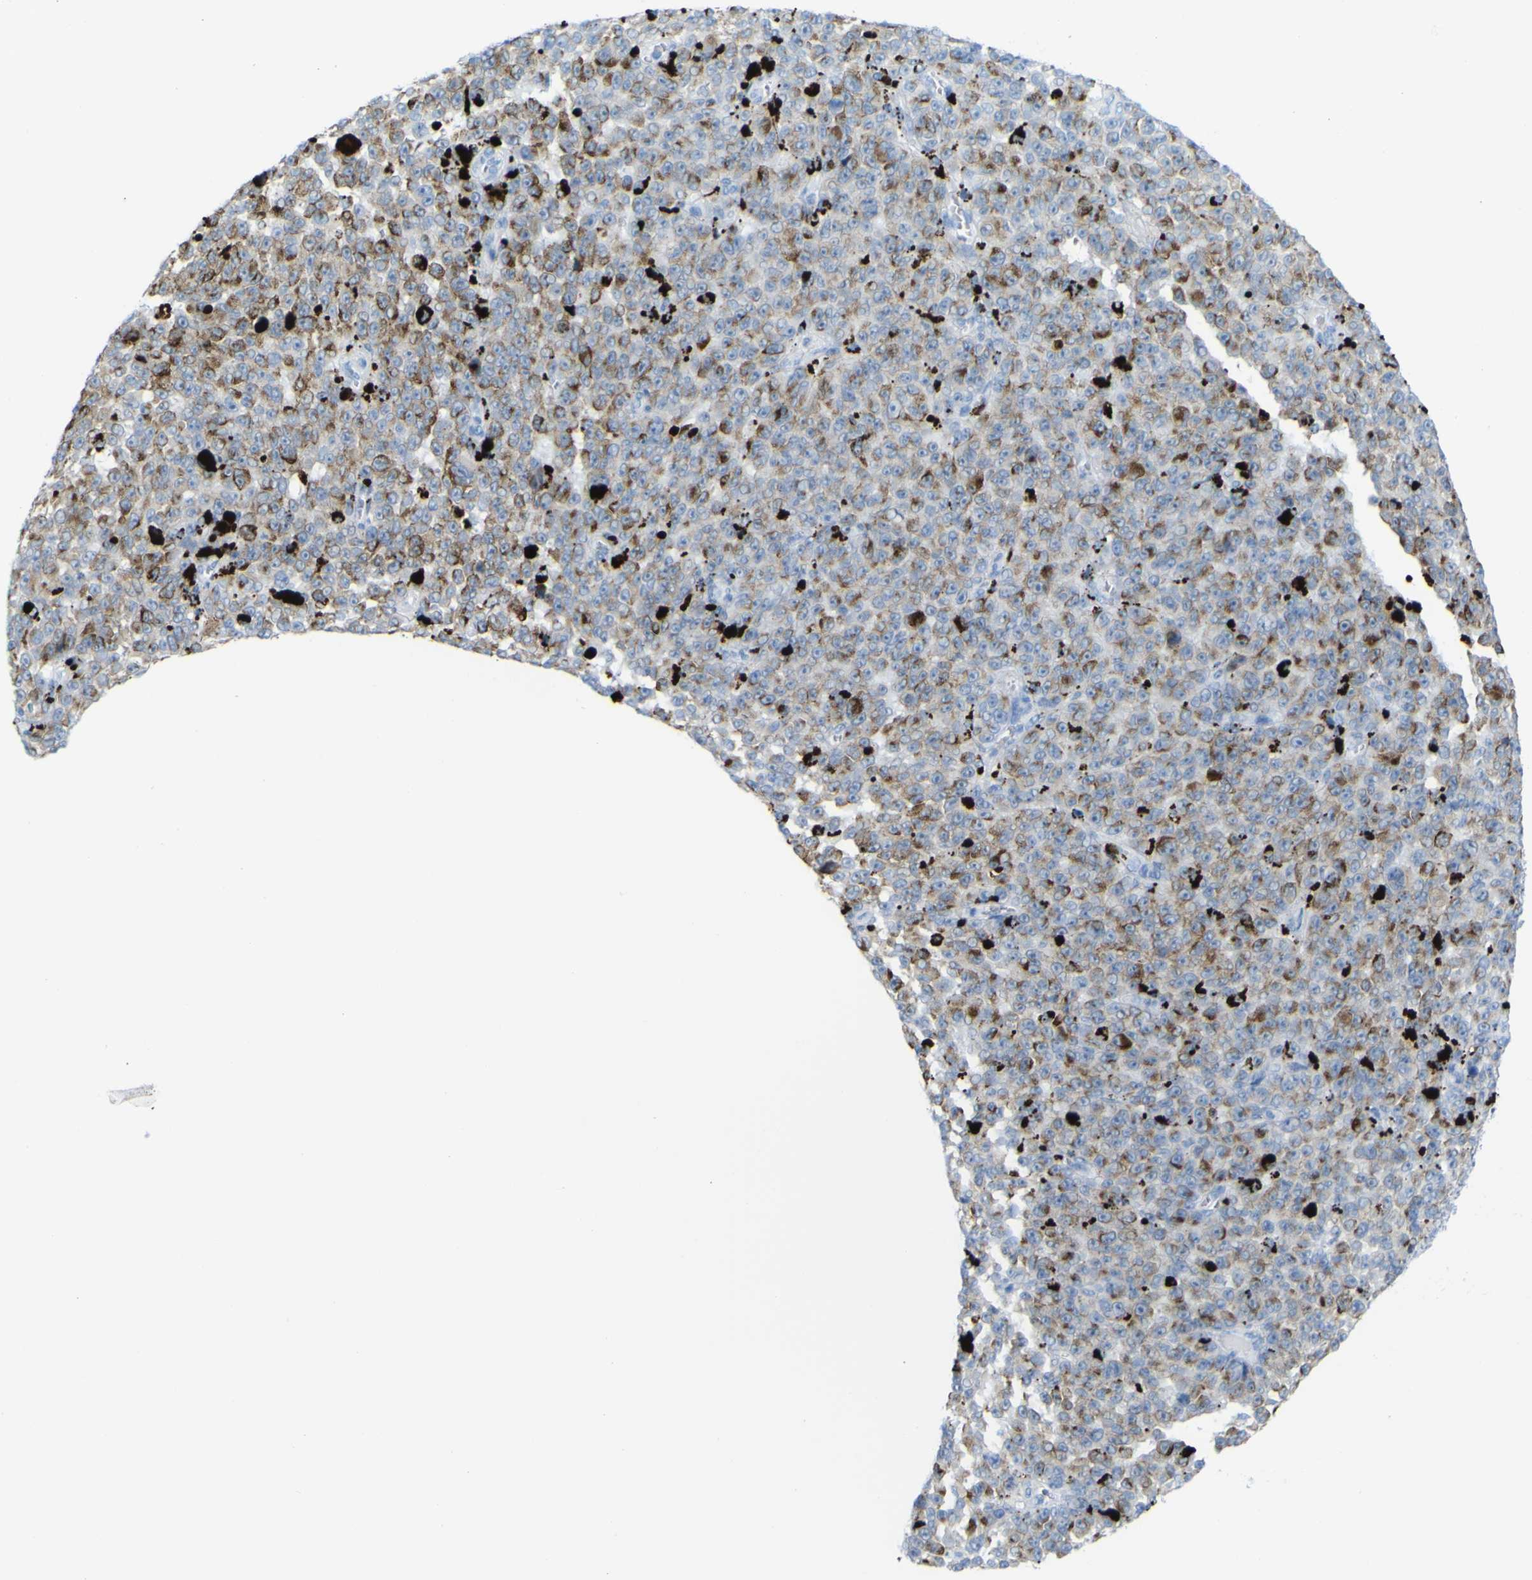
{"staining": {"intensity": "moderate", "quantity": ">75%", "location": "cytoplasmic/membranous"}, "tissue": "melanoma", "cell_type": "Tumor cells", "image_type": "cancer", "snomed": [{"axis": "morphology", "description": "Malignant melanoma, NOS"}, {"axis": "topography", "description": "Skin"}], "caption": "Brown immunohistochemical staining in malignant melanoma displays moderate cytoplasmic/membranous staining in approximately >75% of tumor cells.", "gene": "PLD3", "patient": {"sex": "female", "age": 82}}